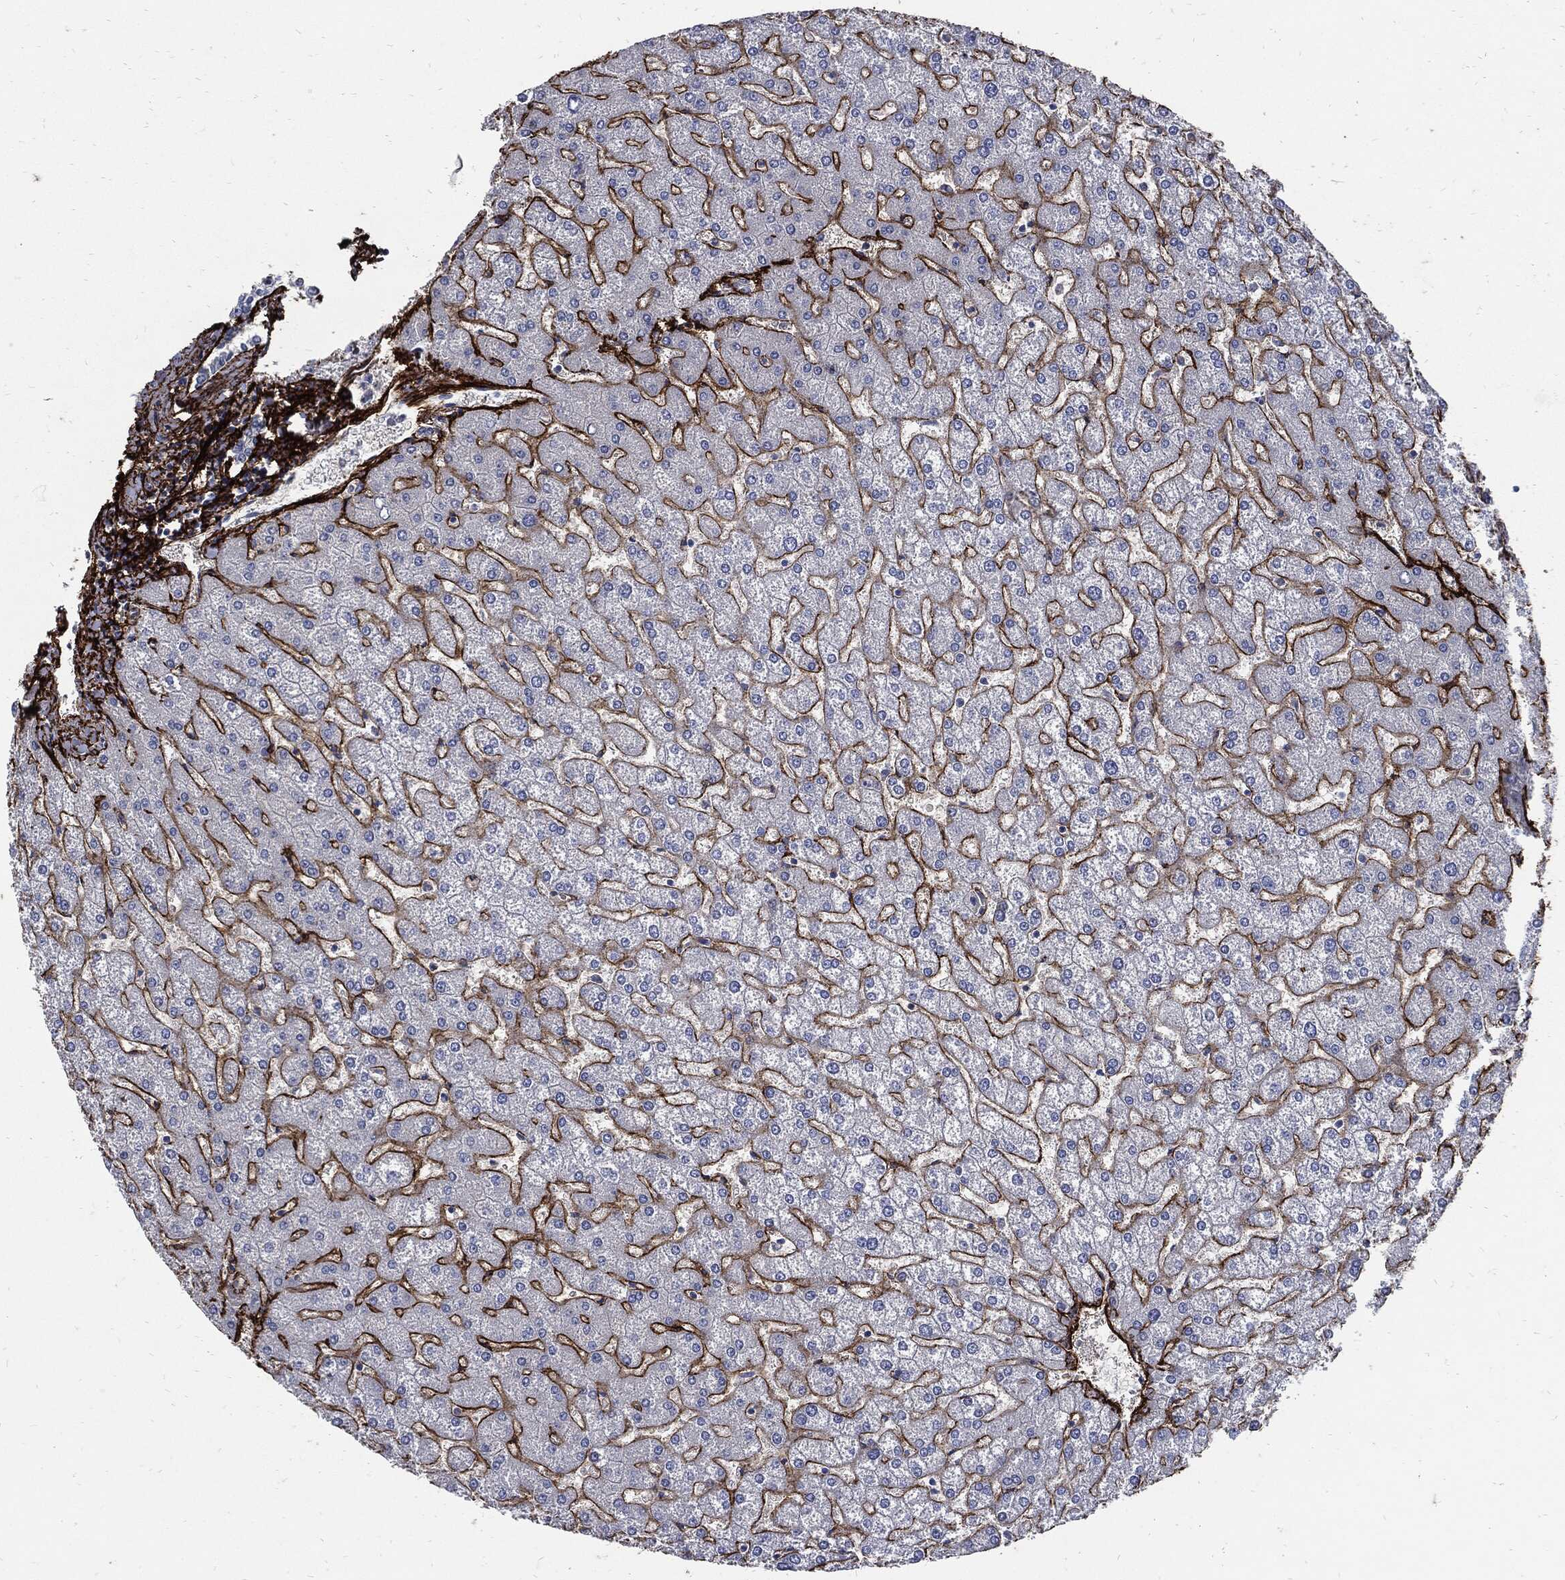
{"staining": {"intensity": "negative", "quantity": "none", "location": "none"}, "tissue": "liver", "cell_type": "Cholangiocytes", "image_type": "normal", "snomed": [{"axis": "morphology", "description": "Normal tissue, NOS"}, {"axis": "topography", "description": "Liver"}], "caption": "Protein analysis of normal liver exhibits no significant positivity in cholangiocytes. (DAB (3,3'-diaminobenzidine) immunohistochemistry (IHC), high magnification).", "gene": "FBN1", "patient": {"sex": "female", "age": 32}}